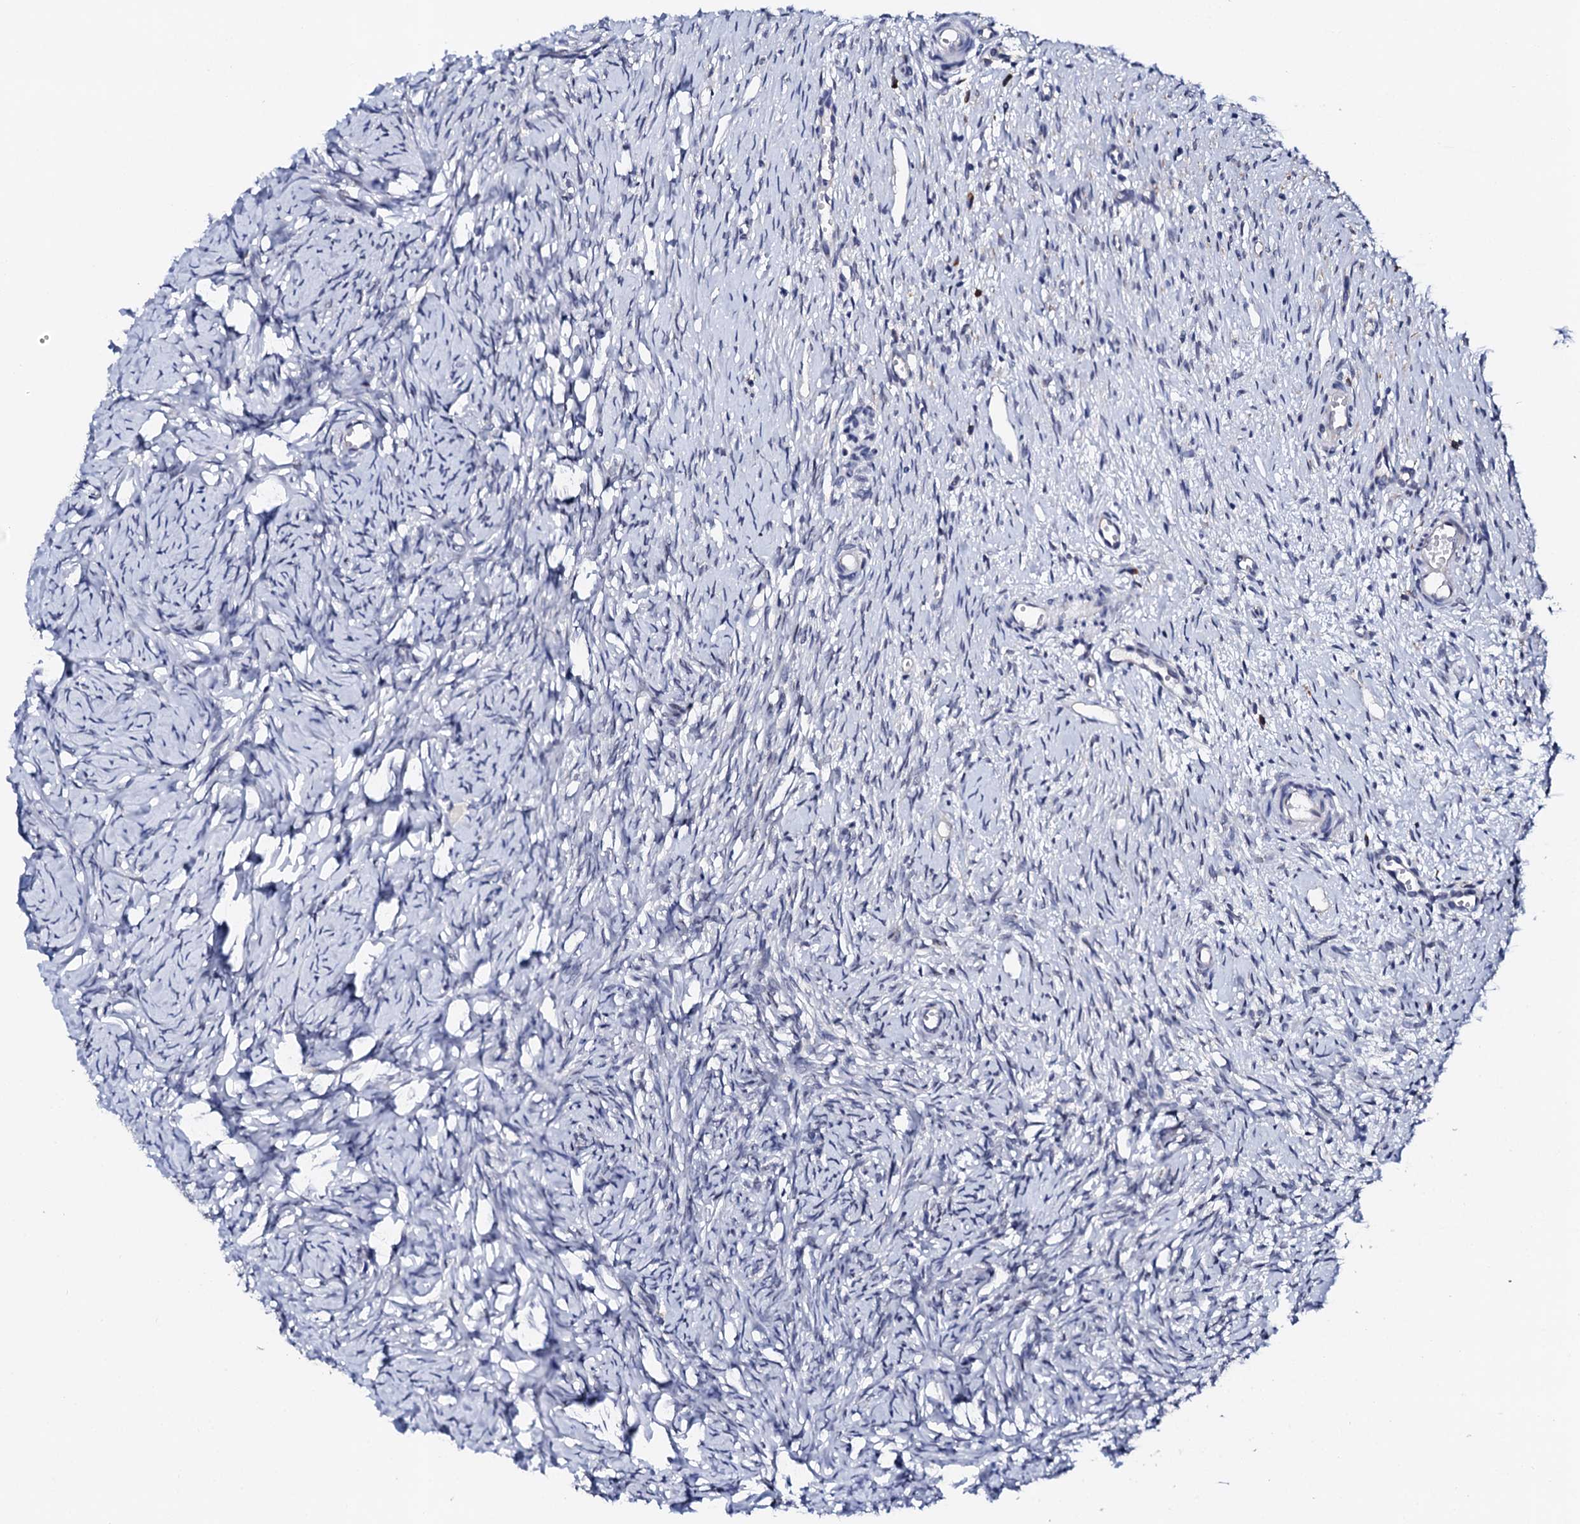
{"staining": {"intensity": "negative", "quantity": "none", "location": "none"}, "tissue": "ovary", "cell_type": "Ovarian stroma cells", "image_type": "normal", "snomed": [{"axis": "morphology", "description": "Normal tissue, NOS"}, {"axis": "topography", "description": "Ovary"}], "caption": "This is a photomicrograph of immunohistochemistry staining of unremarkable ovary, which shows no staining in ovarian stroma cells. (Stains: DAB (3,3'-diaminobenzidine) immunohistochemistry (IHC) with hematoxylin counter stain, Microscopy: brightfield microscopy at high magnification).", "gene": "NUP58", "patient": {"sex": "female", "age": 51}}